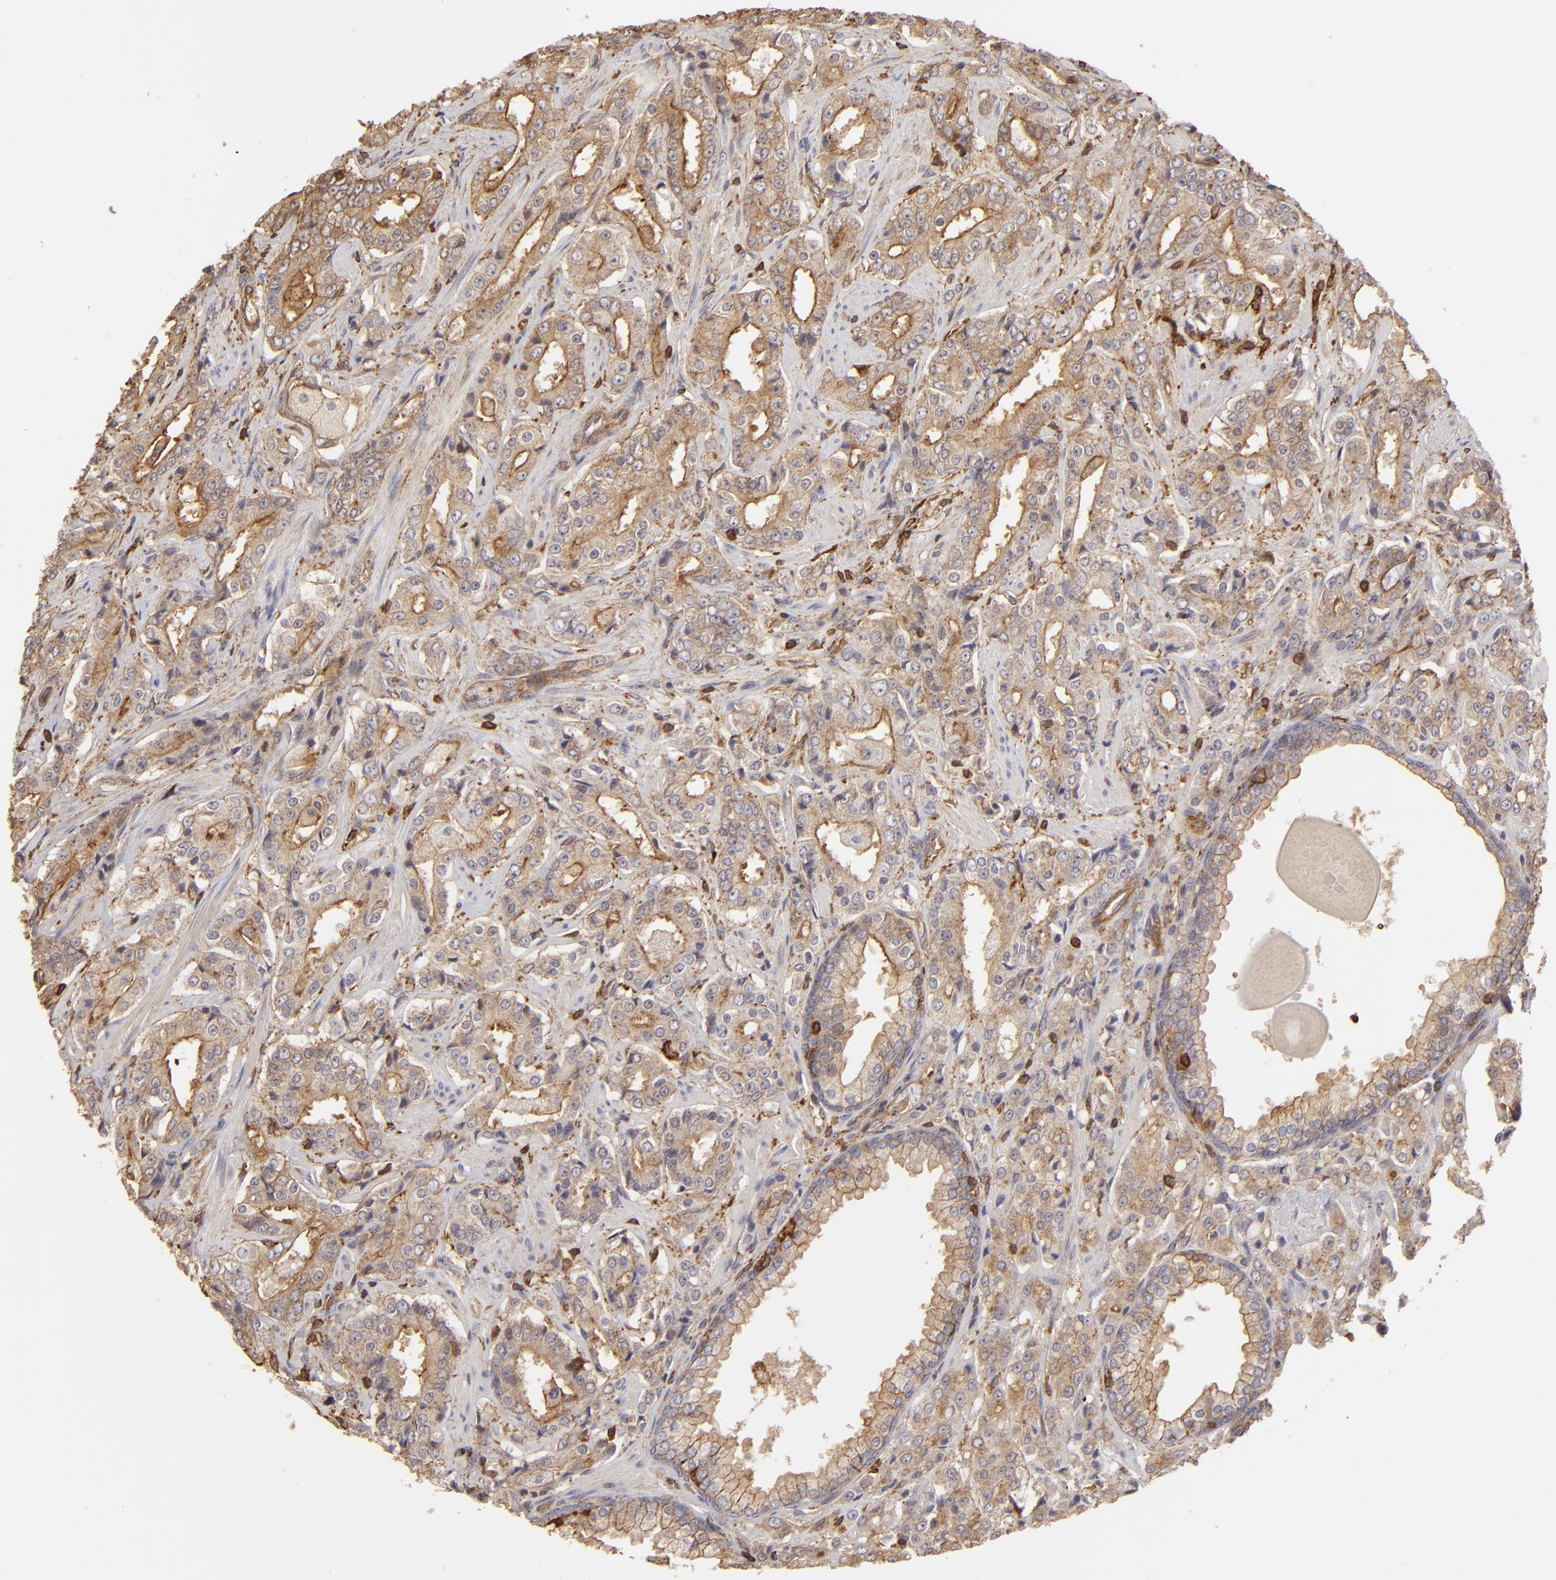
{"staining": {"intensity": "moderate", "quantity": ">75%", "location": "cytoplasmic/membranous"}, "tissue": "prostate cancer", "cell_type": "Tumor cells", "image_type": "cancer", "snomed": [{"axis": "morphology", "description": "Adenocarcinoma, Medium grade"}, {"axis": "topography", "description": "Prostate"}], "caption": "A micrograph of human medium-grade adenocarcinoma (prostate) stained for a protein exhibits moderate cytoplasmic/membranous brown staining in tumor cells.", "gene": "ACTB", "patient": {"sex": "male", "age": 60}}